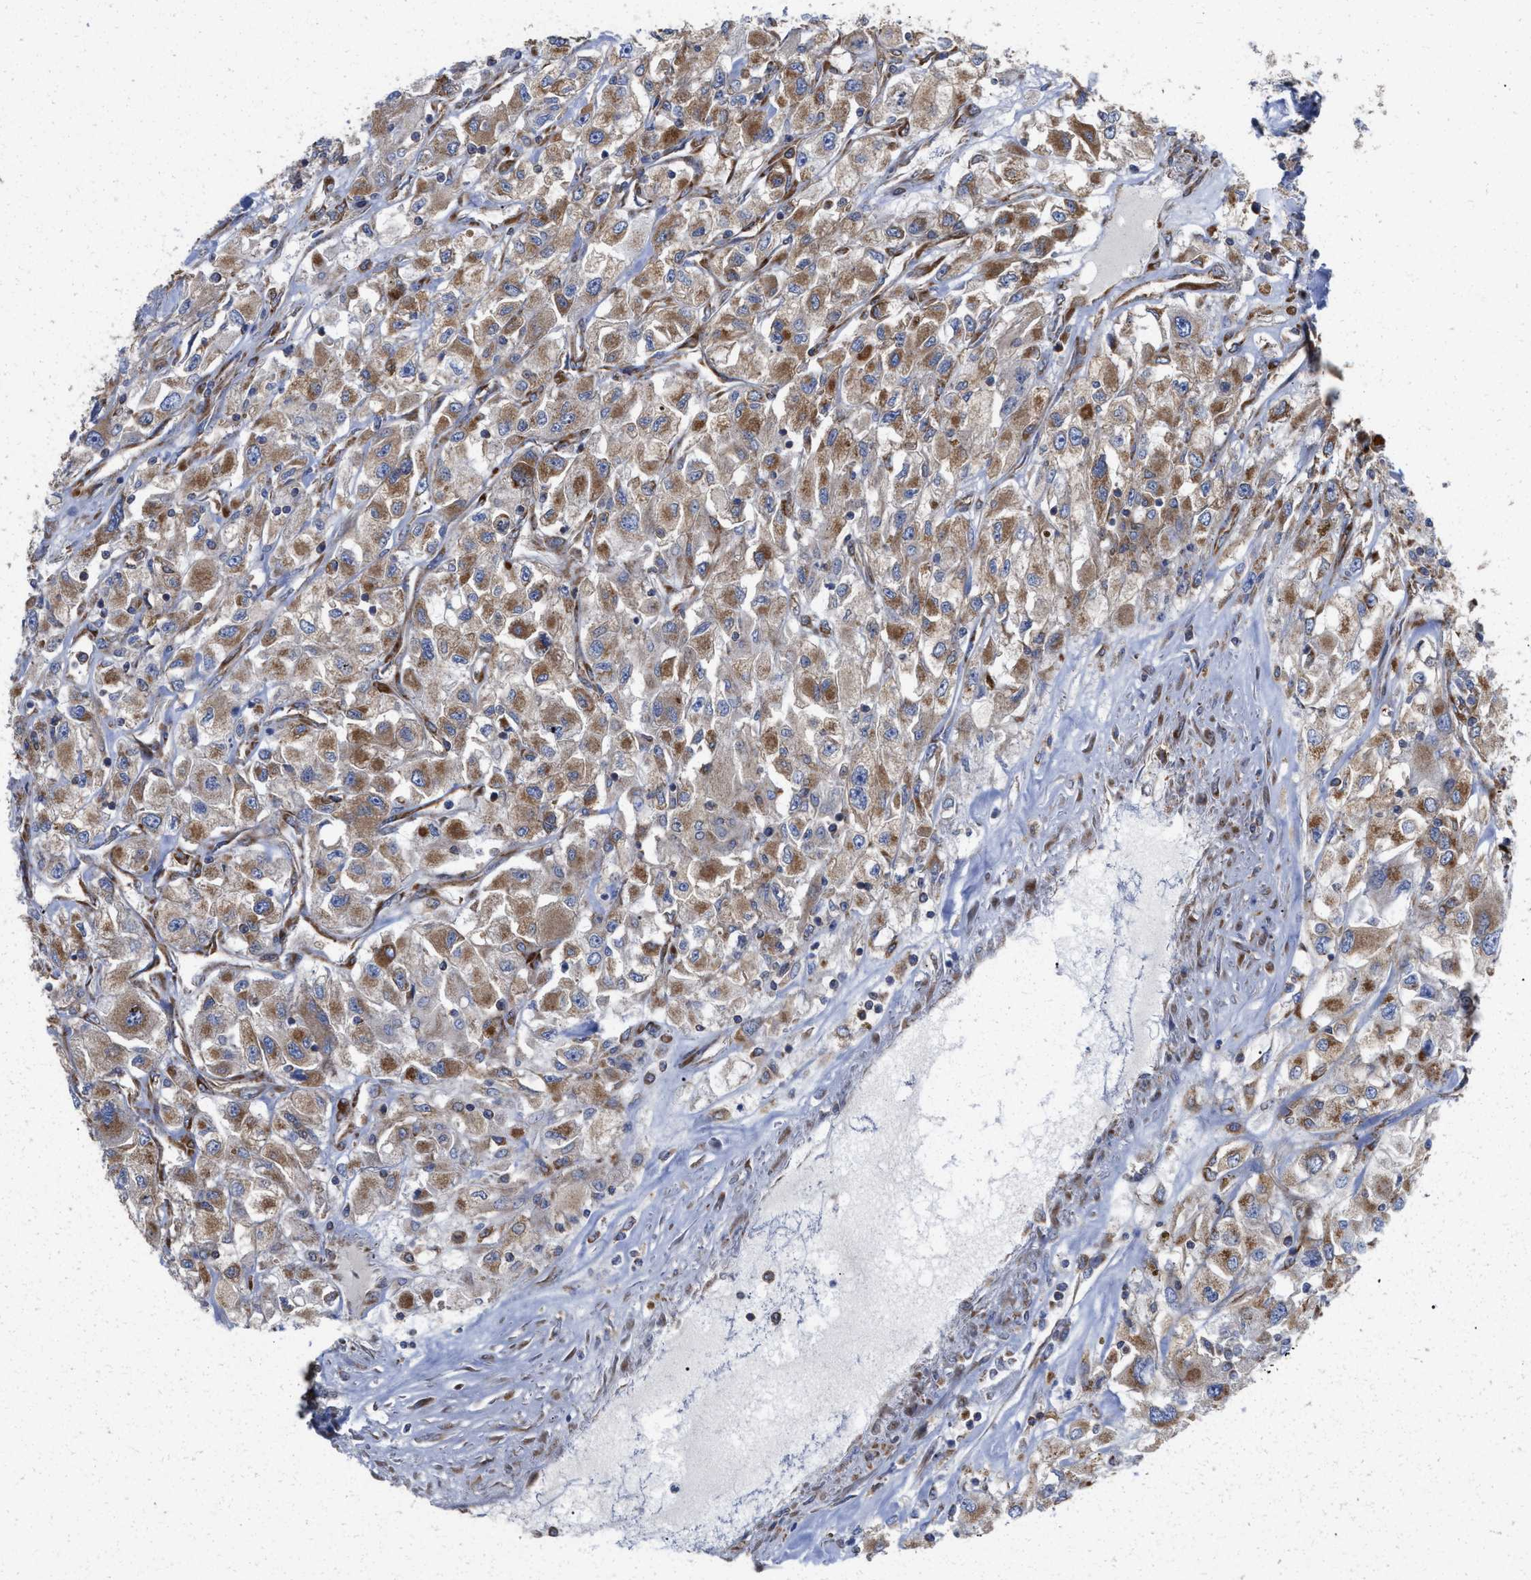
{"staining": {"intensity": "moderate", "quantity": ">75%", "location": "cytoplasmic/membranous"}, "tissue": "renal cancer", "cell_type": "Tumor cells", "image_type": "cancer", "snomed": [{"axis": "morphology", "description": "Adenocarcinoma, NOS"}, {"axis": "topography", "description": "Kidney"}], "caption": "This image displays immunohistochemistry (IHC) staining of human renal adenocarcinoma, with medium moderate cytoplasmic/membranous positivity in approximately >75% of tumor cells.", "gene": "FAM120A", "patient": {"sex": "female", "age": 52}}